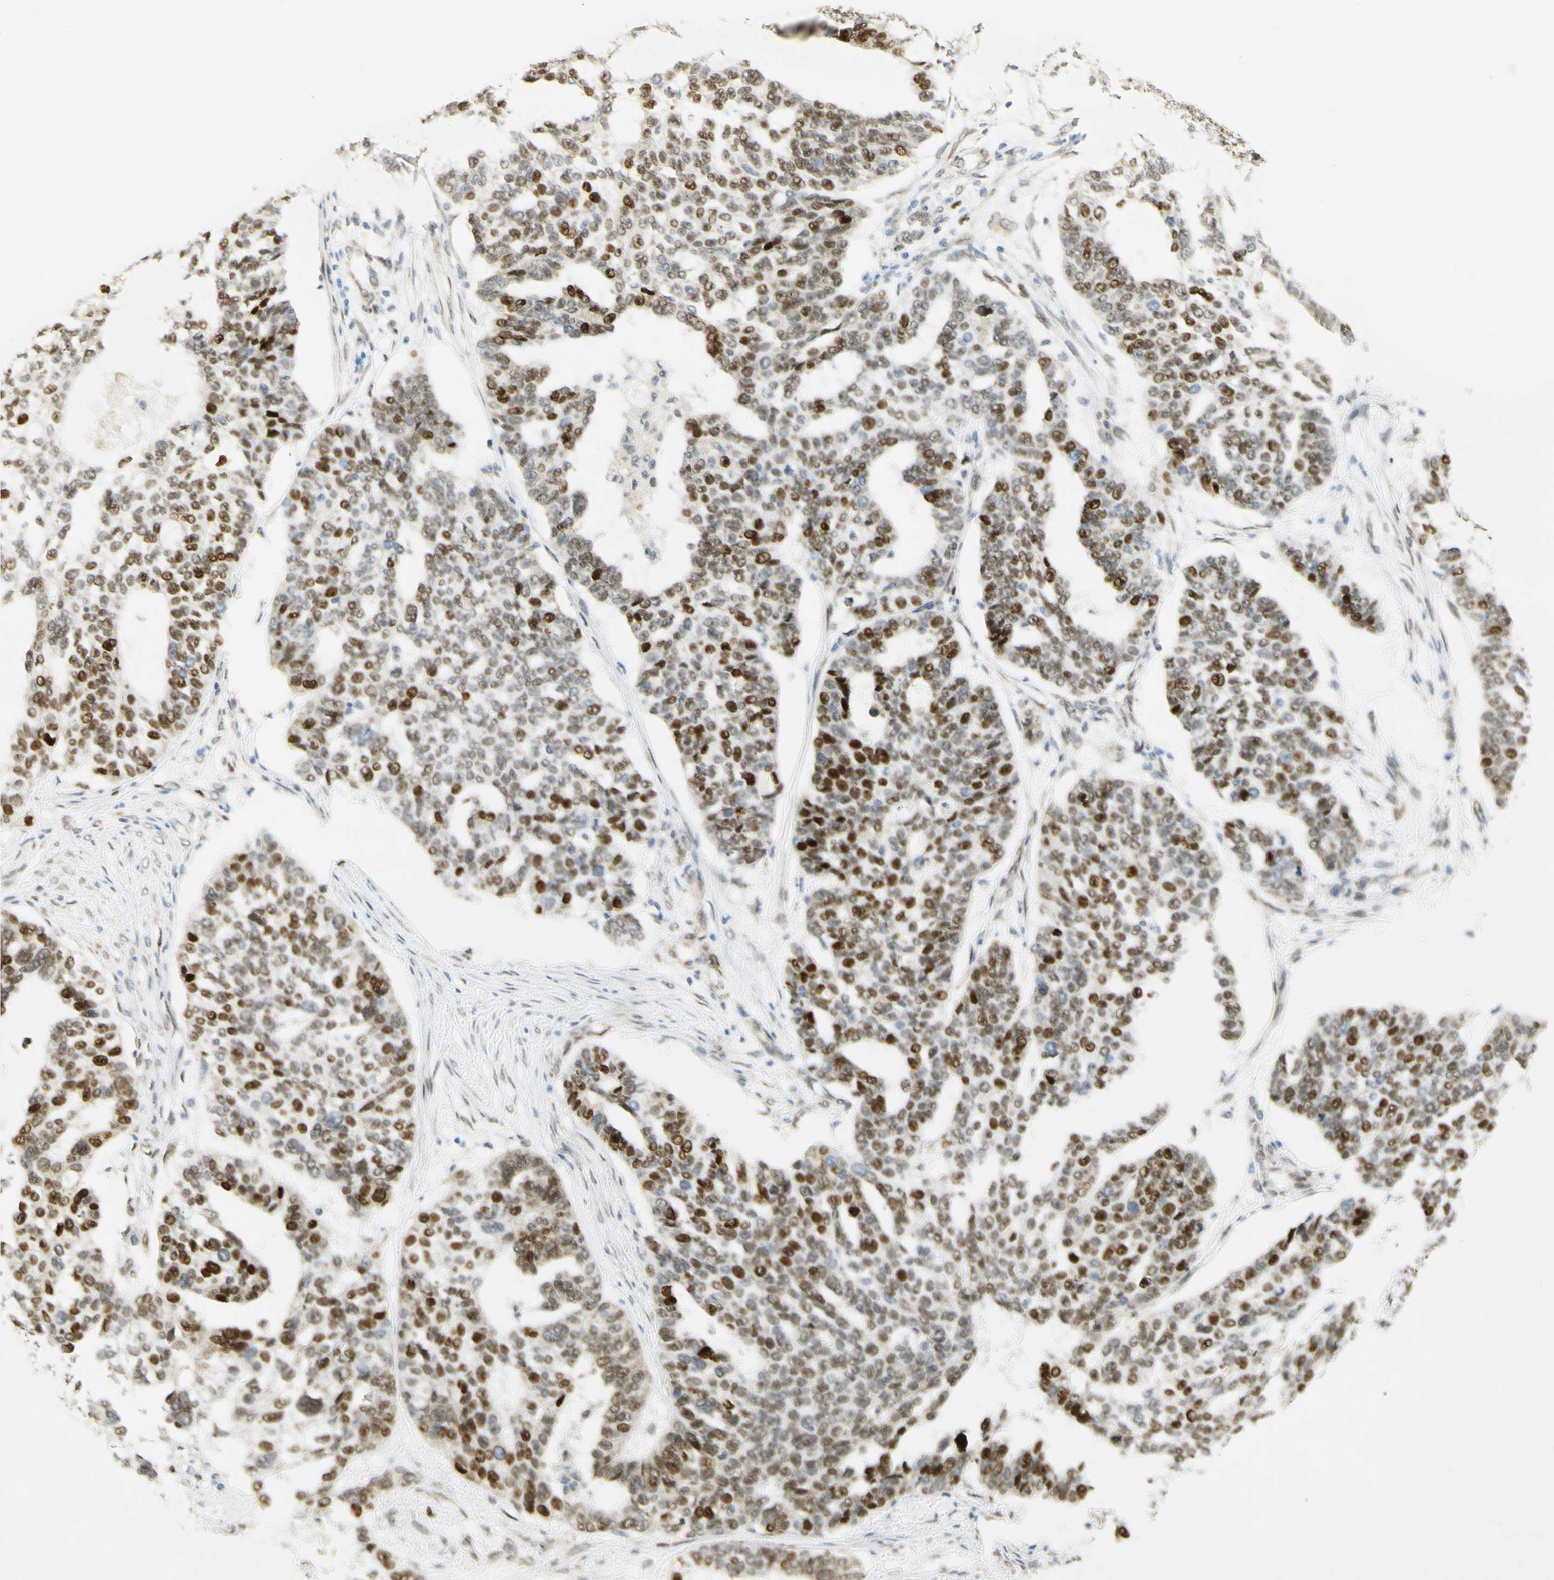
{"staining": {"intensity": "strong", "quantity": ">75%", "location": "nuclear"}, "tissue": "ovarian cancer", "cell_type": "Tumor cells", "image_type": "cancer", "snomed": [{"axis": "morphology", "description": "Cystadenocarcinoma, serous, NOS"}, {"axis": "topography", "description": "Ovary"}], "caption": "Immunohistochemical staining of human ovarian serous cystadenocarcinoma exhibits high levels of strong nuclear protein expression in about >75% of tumor cells.", "gene": "E2F1", "patient": {"sex": "female", "age": 59}}